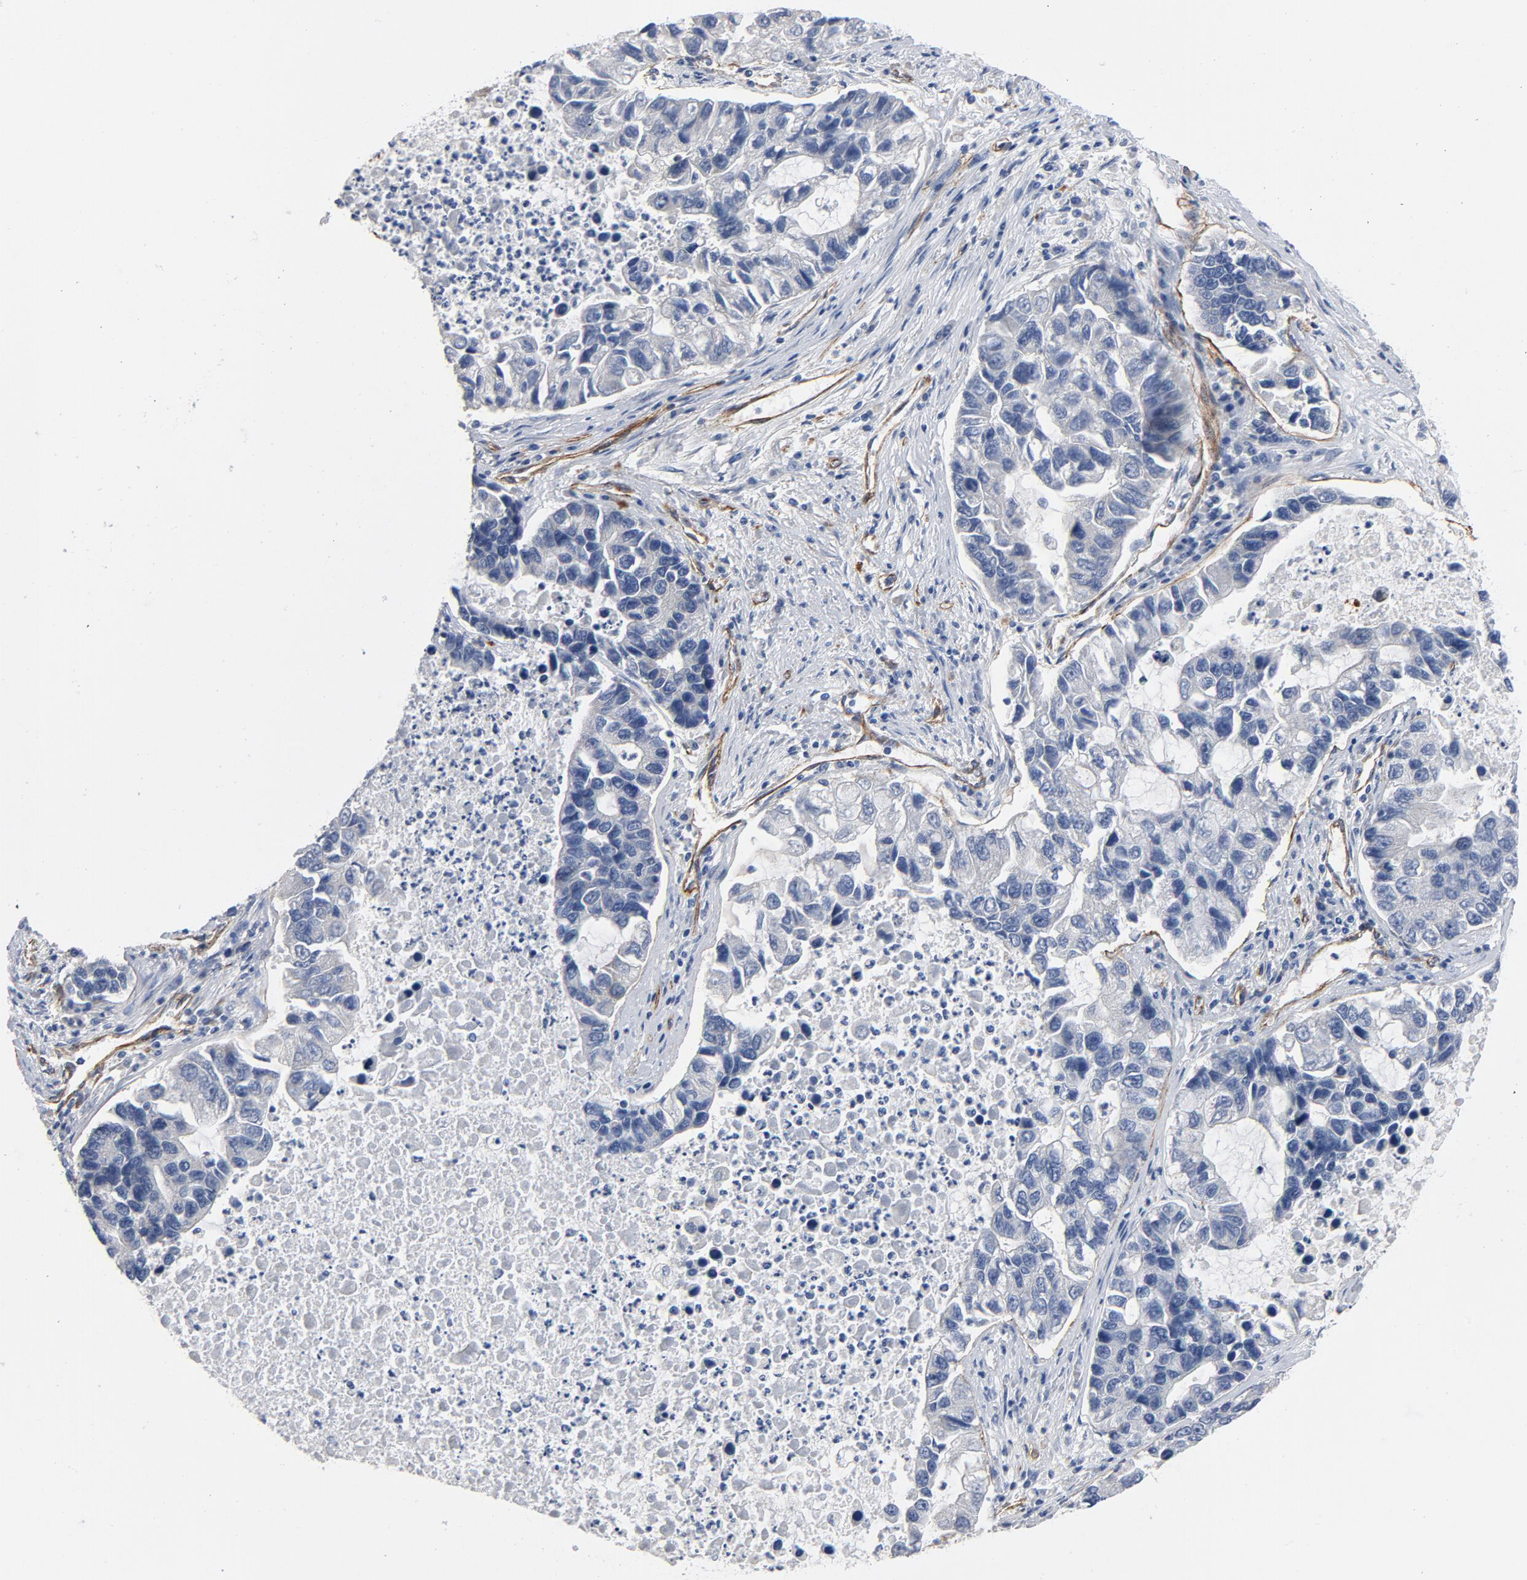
{"staining": {"intensity": "negative", "quantity": "none", "location": "none"}, "tissue": "lung cancer", "cell_type": "Tumor cells", "image_type": "cancer", "snomed": [{"axis": "morphology", "description": "Adenocarcinoma, NOS"}, {"axis": "topography", "description": "Lung"}], "caption": "Tumor cells are negative for protein expression in human lung cancer (adenocarcinoma).", "gene": "LAMC1", "patient": {"sex": "female", "age": 51}}